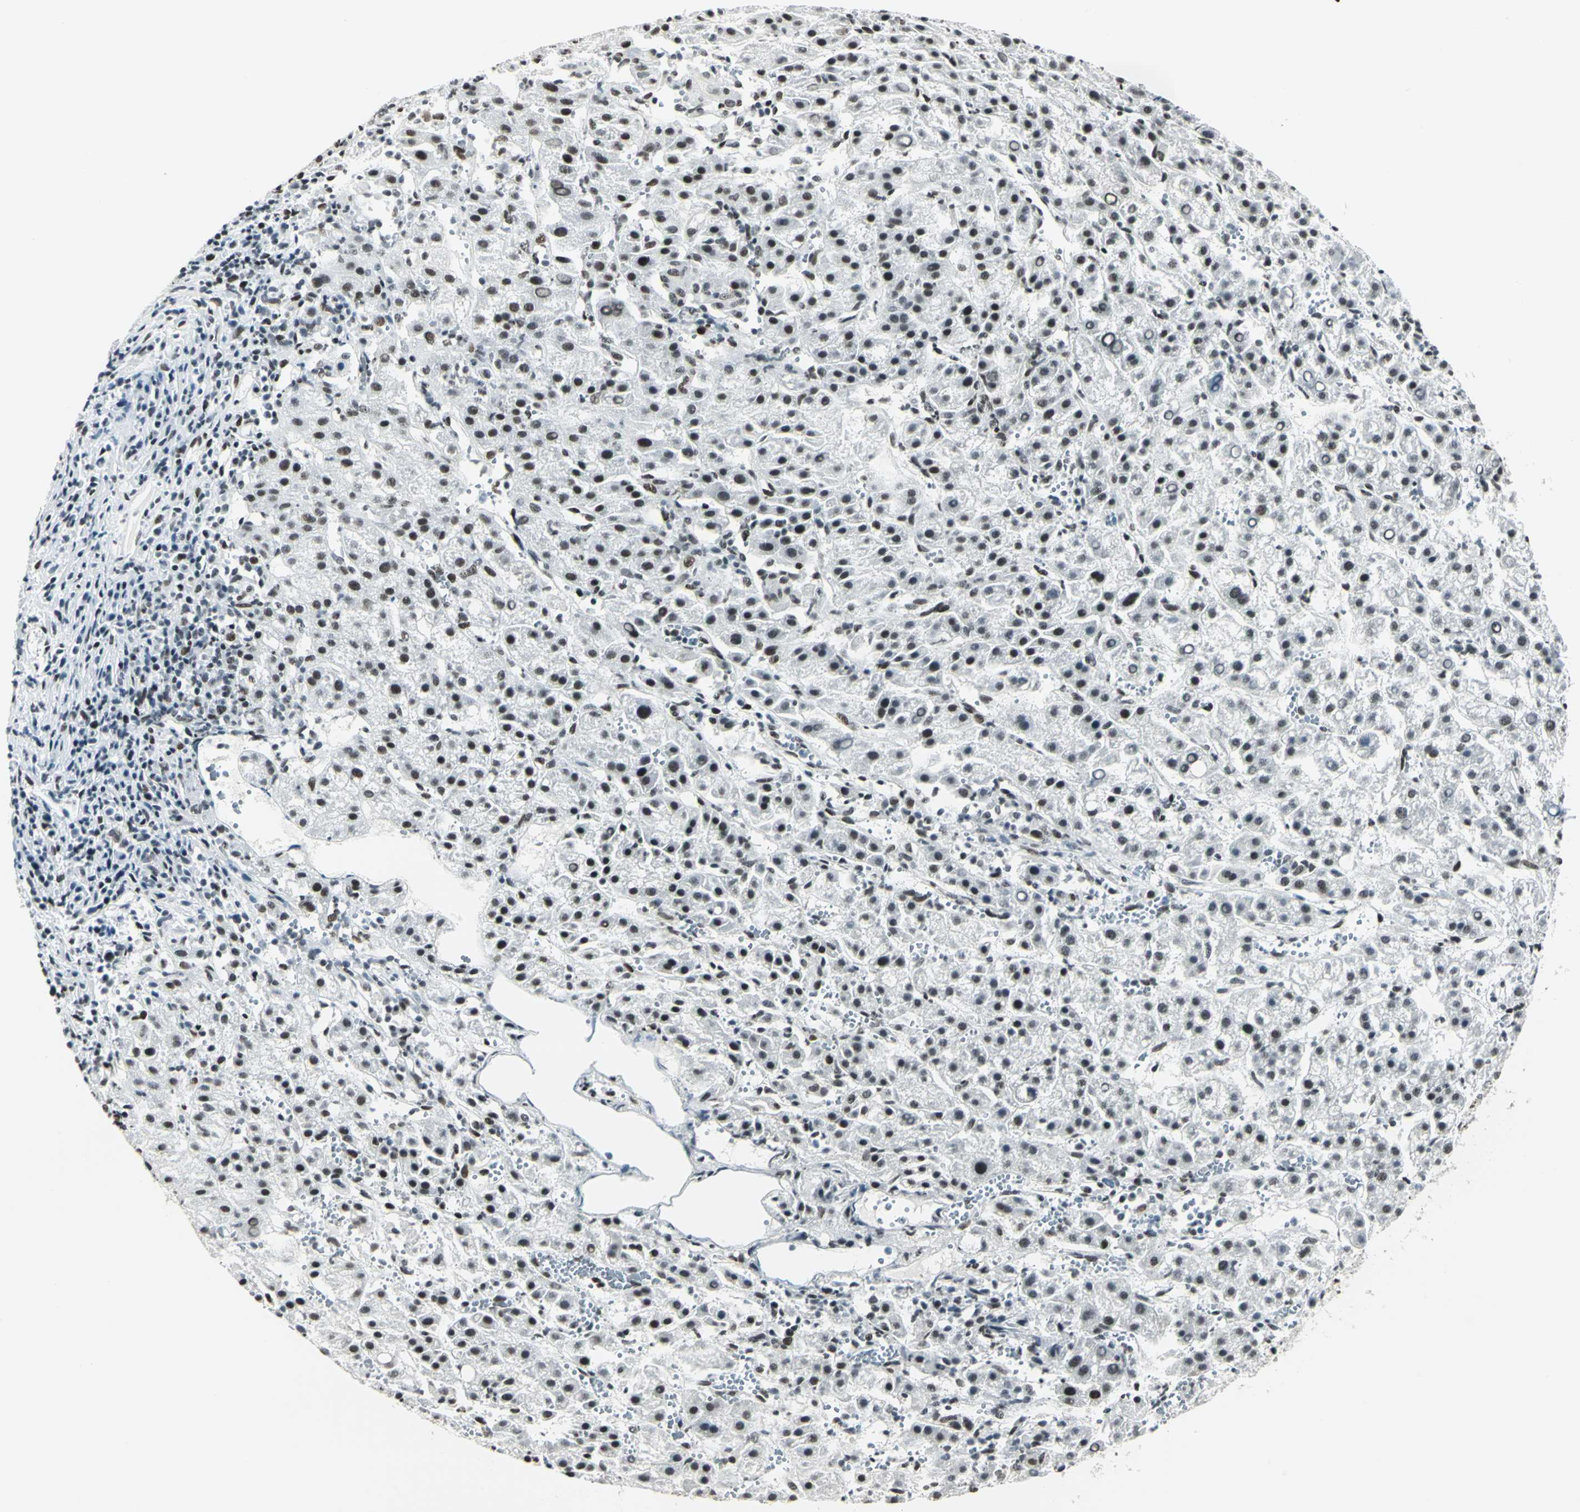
{"staining": {"intensity": "strong", "quantity": ">75%", "location": "nuclear"}, "tissue": "liver cancer", "cell_type": "Tumor cells", "image_type": "cancer", "snomed": [{"axis": "morphology", "description": "Carcinoma, Hepatocellular, NOS"}, {"axis": "topography", "description": "Liver"}], "caption": "This image displays IHC staining of human hepatocellular carcinoma (liver), with high strong nuclear staining in about >75% of tumor cells.", "gene": "ADNP", "patient": {"sex": "female", "age": 58}}